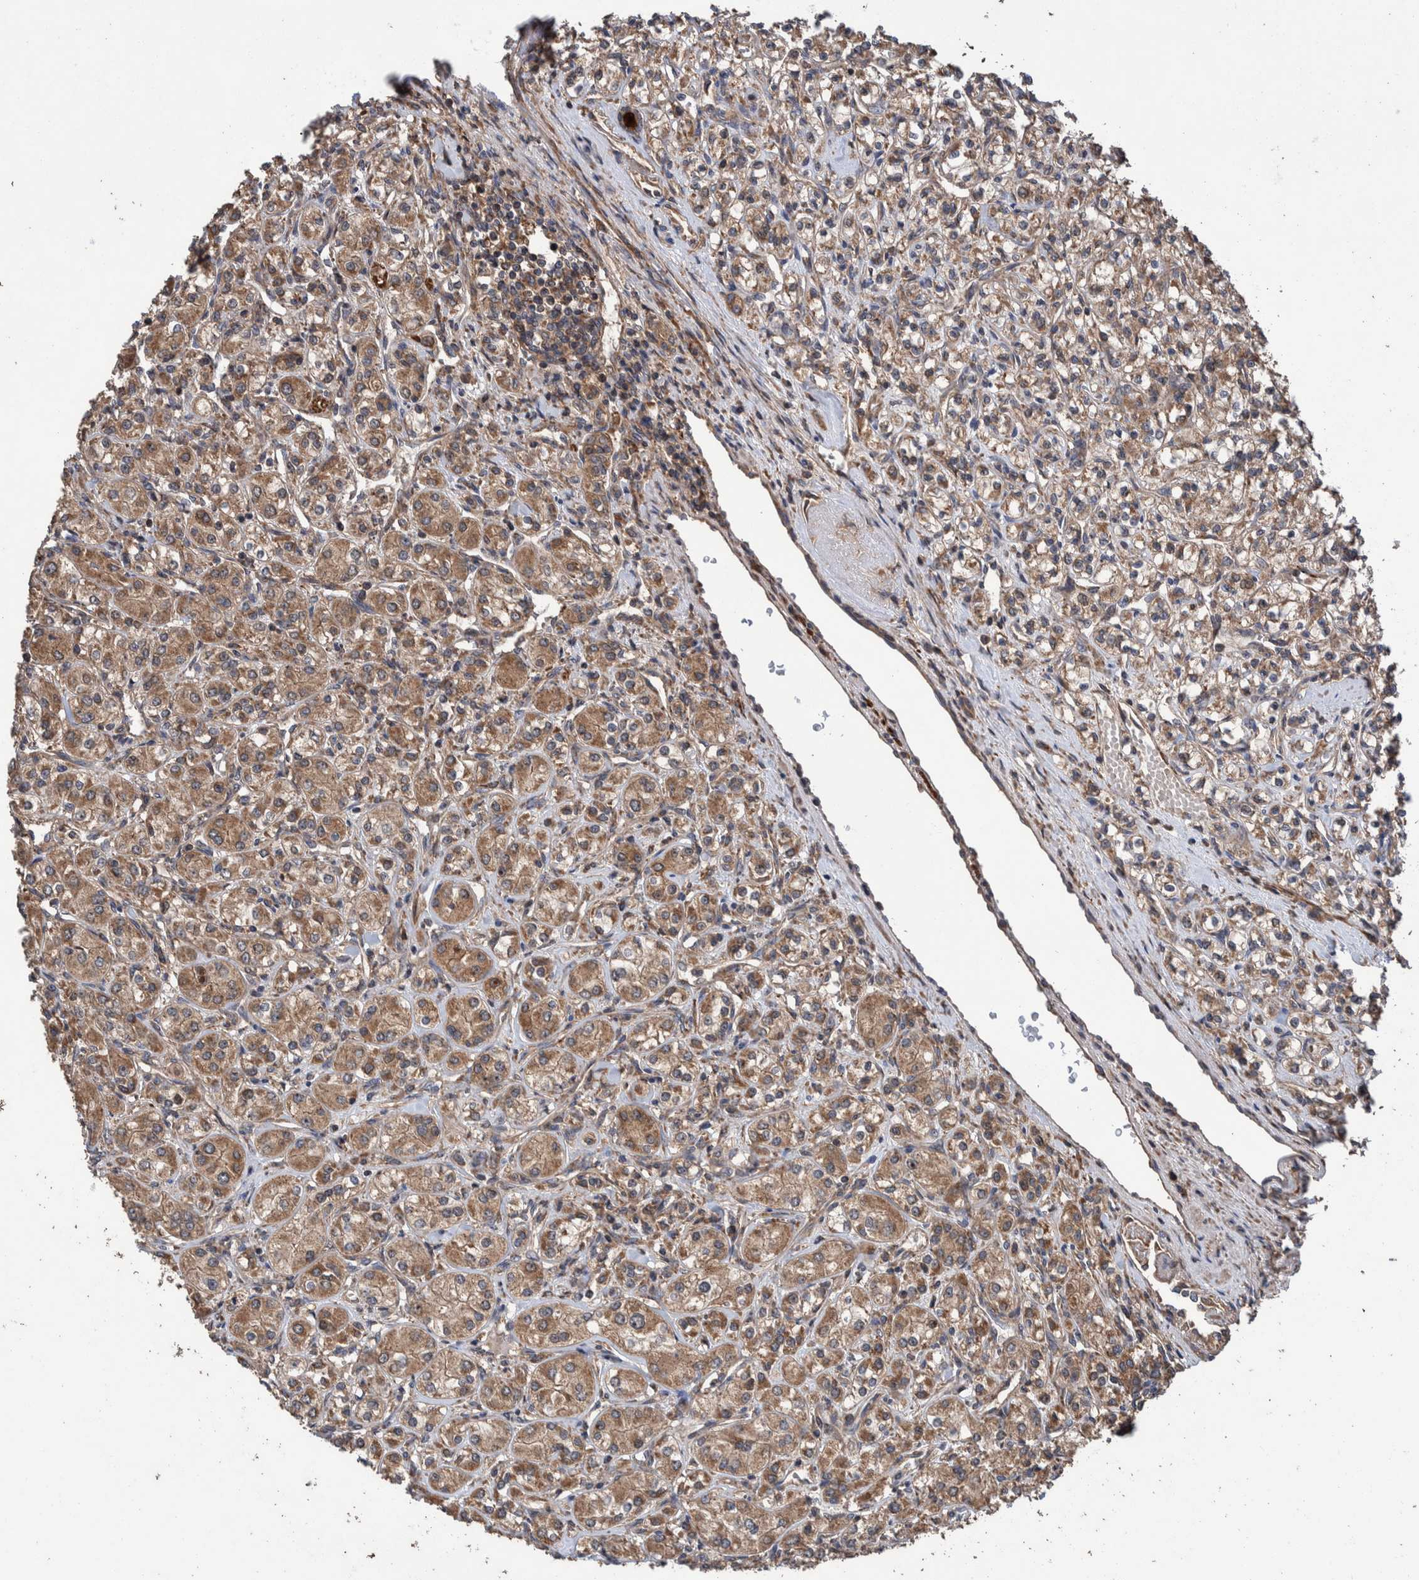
{"staining": {"intensity": "moderate", "quantity": ">75%", "location": "cytoplasmic/membranous"}, "tissue": "renal cancer", "cell_type": "Tumor cells", "image_type": "cancer", "snomed": [{"axis": "morphology", "description": "Adenocarcinoma, NOS"}, {"axis": "topography", "description": "Kidney"}], "caption": "Human renal adenocarcinoma stained with a brown dye shows moderate cytoplasmic/membranous positive expression in approximately >75% of tumor cells.", "gene": "TRIM16", "patient": {"sex": "male", "age": 77}}